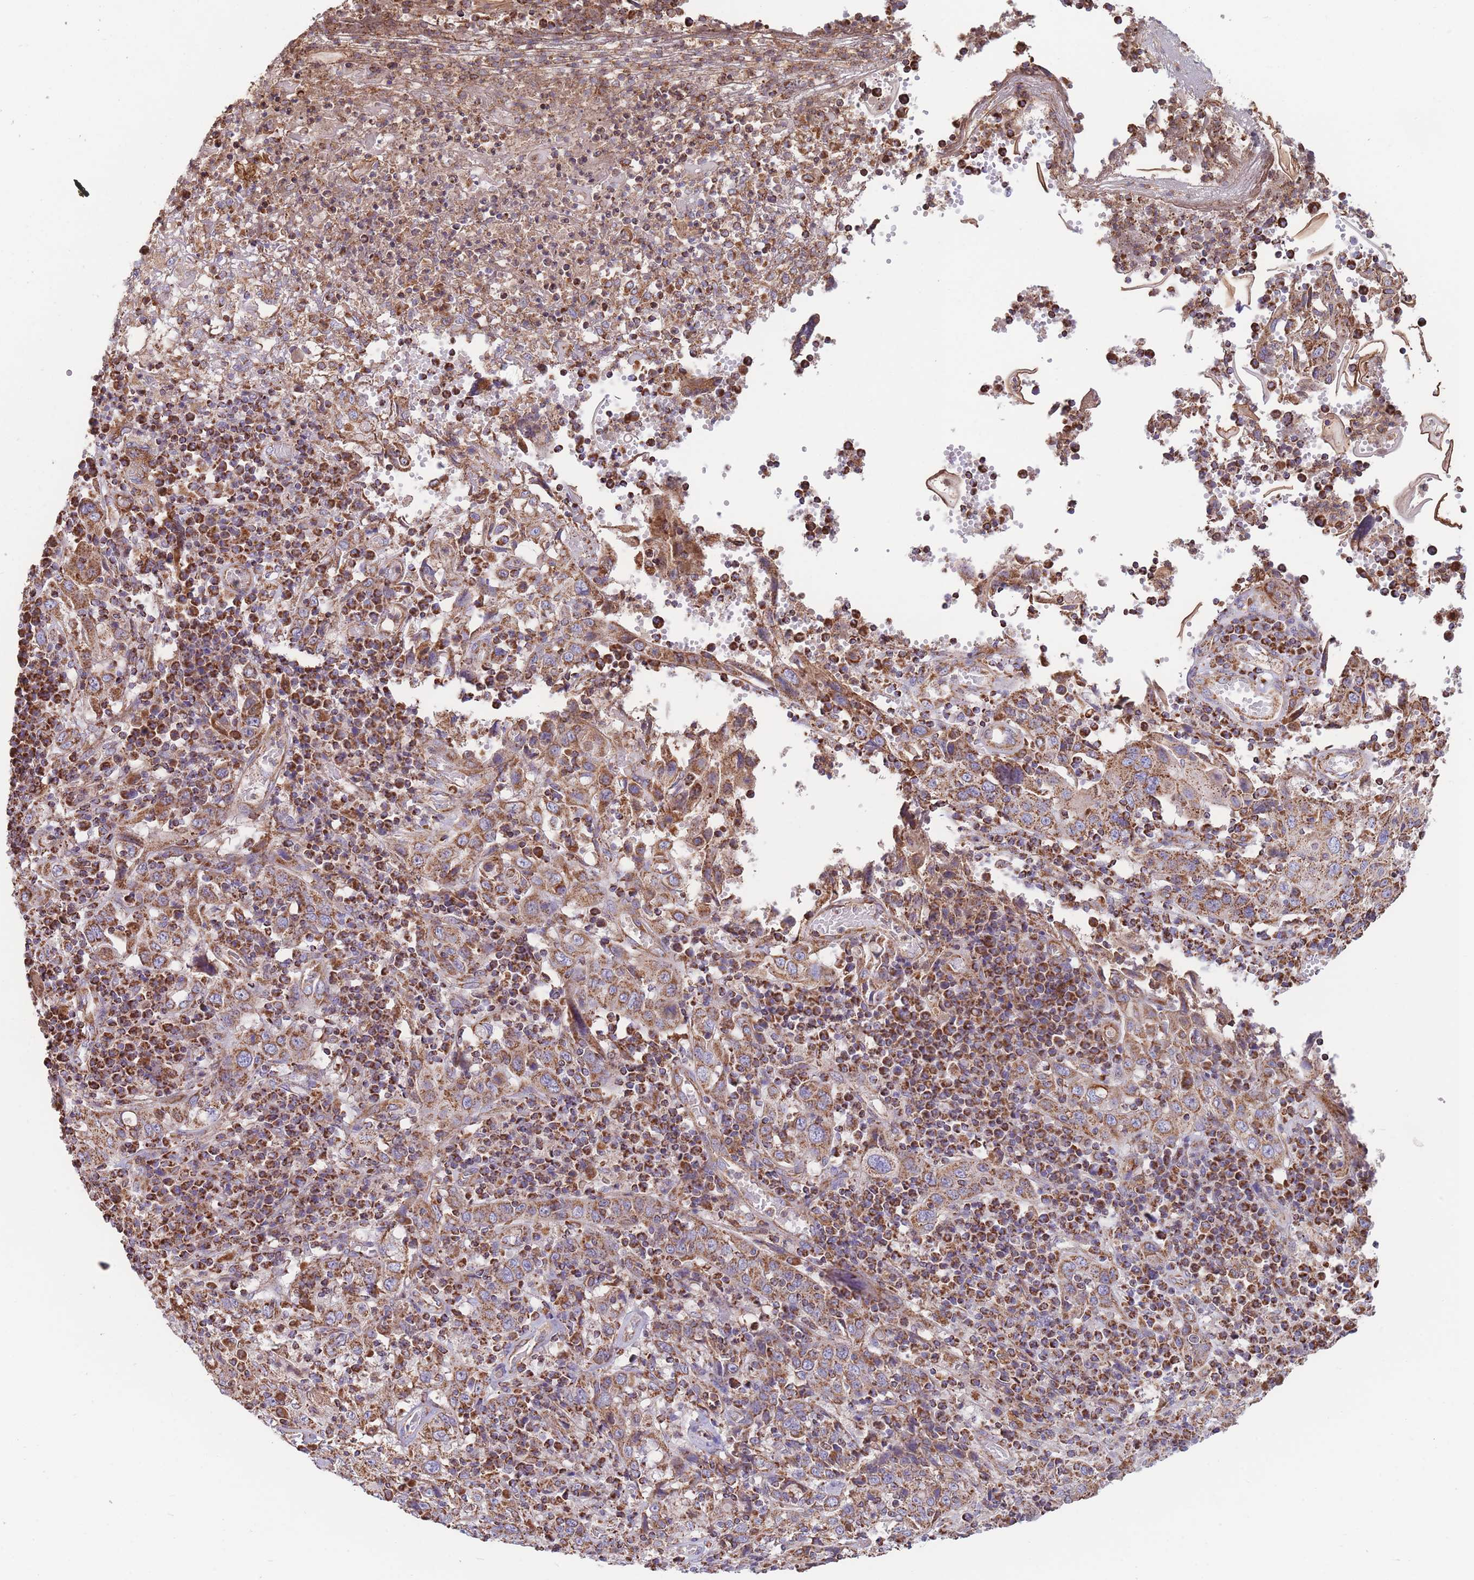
{"staining": {"intensity": "strong", "quantity": ">75%", "location": "cytoplasmic/membranous"}, "tissue": "cervical cancer", "cell_type": "Tumor cells", "image_type": "cancer", "snomed": [{"axis": "morphology", "description": "Squamous cell carcinoma, NOS"}, {"axis": "topography", "description": "Cervix"}], "caption": "IHC histopathology image of human cervical cancer (squamous cell carcinoma) stained for a protein (brown), which exhibits high levels of strong cytoplasmic/membranous positivity in about >75% of tumor cells.", "gene": "FKBP8", "patient": {"sex": "female", "age": 46}}